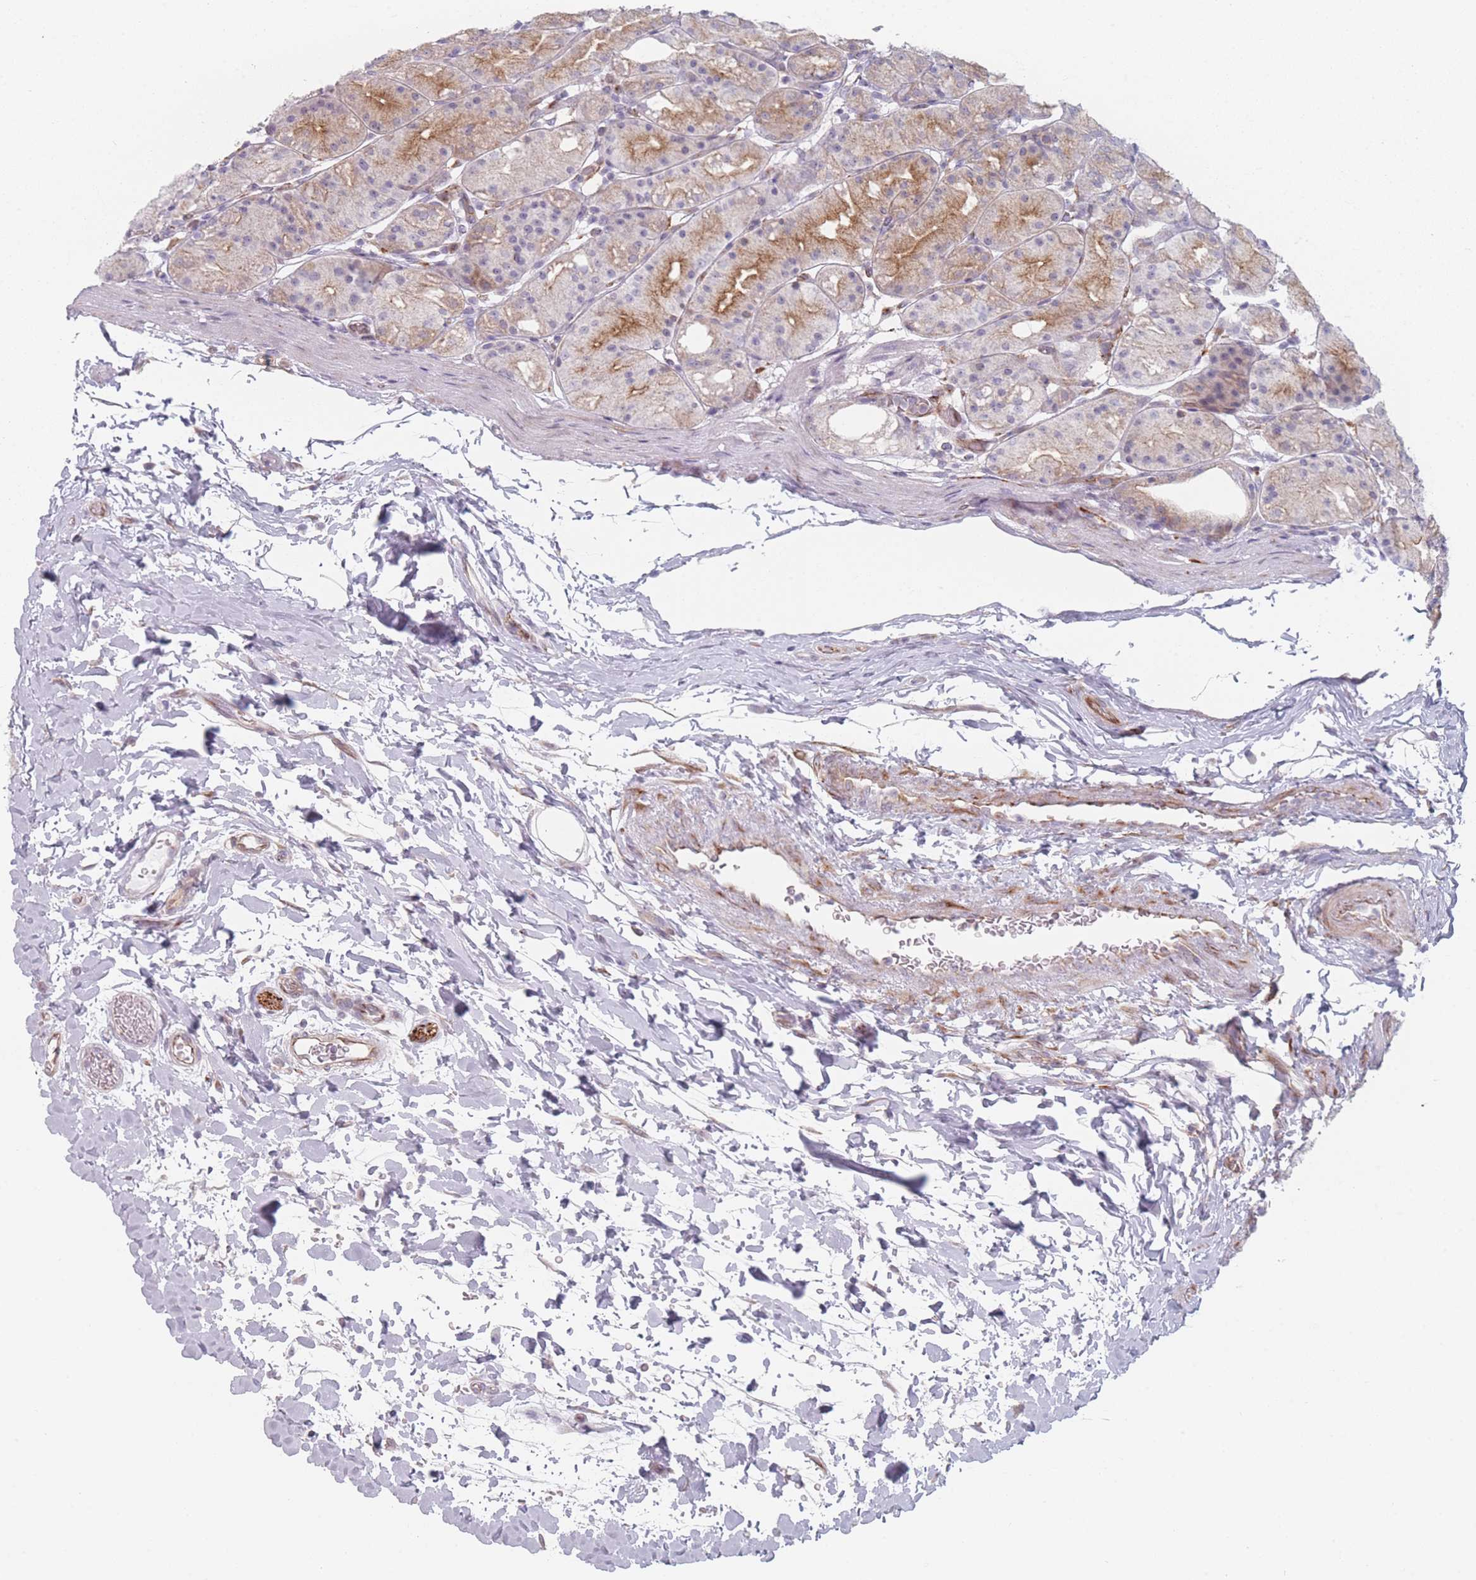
{"staining": {"intensity": "moderate", "quantity": "25%-75%", "location": "cytoplasmic/membranous"}, "tissue": "stomach", "cell_type": "Glandular cells", "image_type": "normal", "snomed": [{"axis": "morphology", "description": "Normal tissue, NOS"}, {"axis": "topography", "description": "Stomach, upper"}], "caption": "Stomach stained with a brown dye displays moderate cytoplasmic/membranous positive staining in approximately 25%-75% of glandular cells.", "gene": "RNF4", "patient": {"sex": "male", "age": 48}}